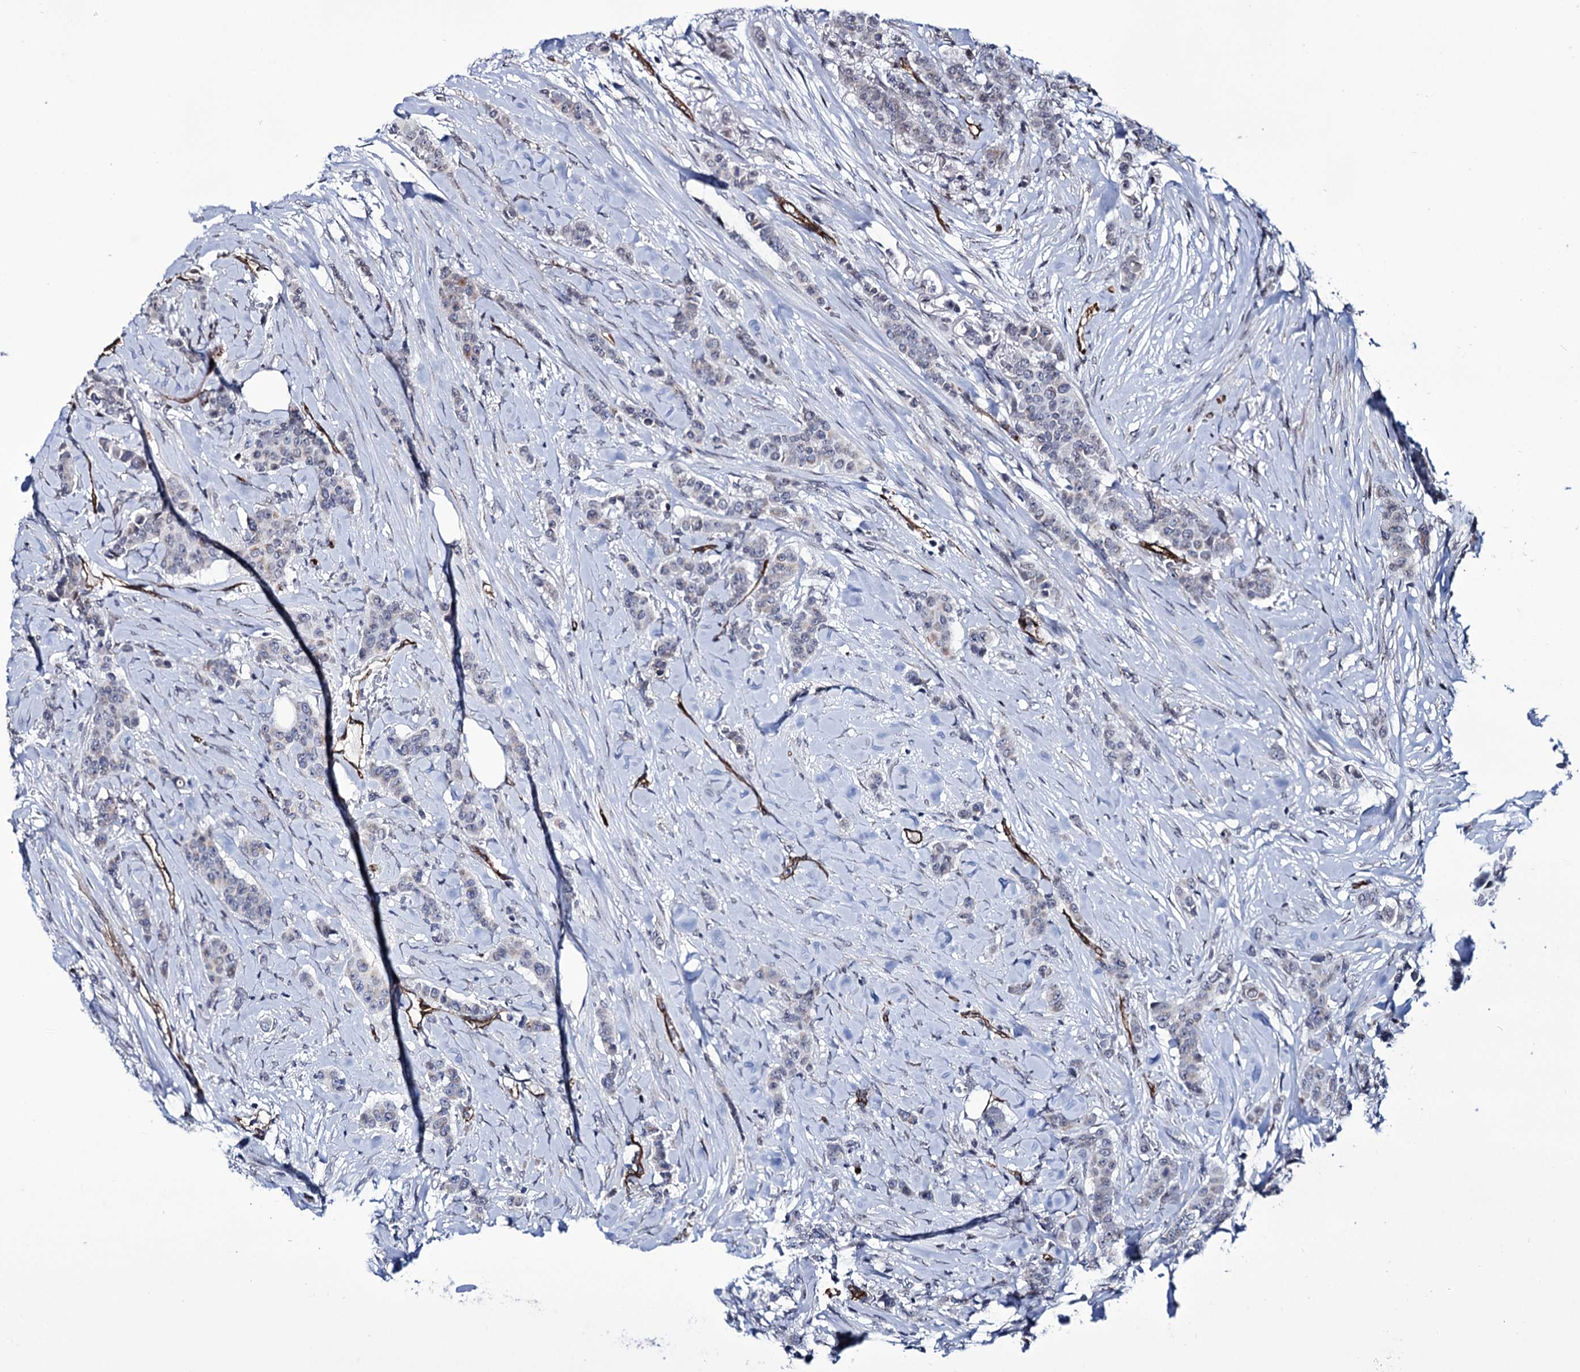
{"staining": {"intensity": "negative", "quantity": "none", "location": "none"}, "tissue": "breast cancer", "cell_type": "Tumor cells", "image_type": "cancer", "snomed": [{"axis": "morphology", "description": "Duct carcinoma"}, {"axis": "topography", "description": "Breast"}], "caption": "IHC histopathology image of intraductal carcinoma (breast) stained for a protein (brown), which shows no staining in tumor cells.", "gene": "ZC3H12C", "patient": {"sex": "female", "age": 40}}